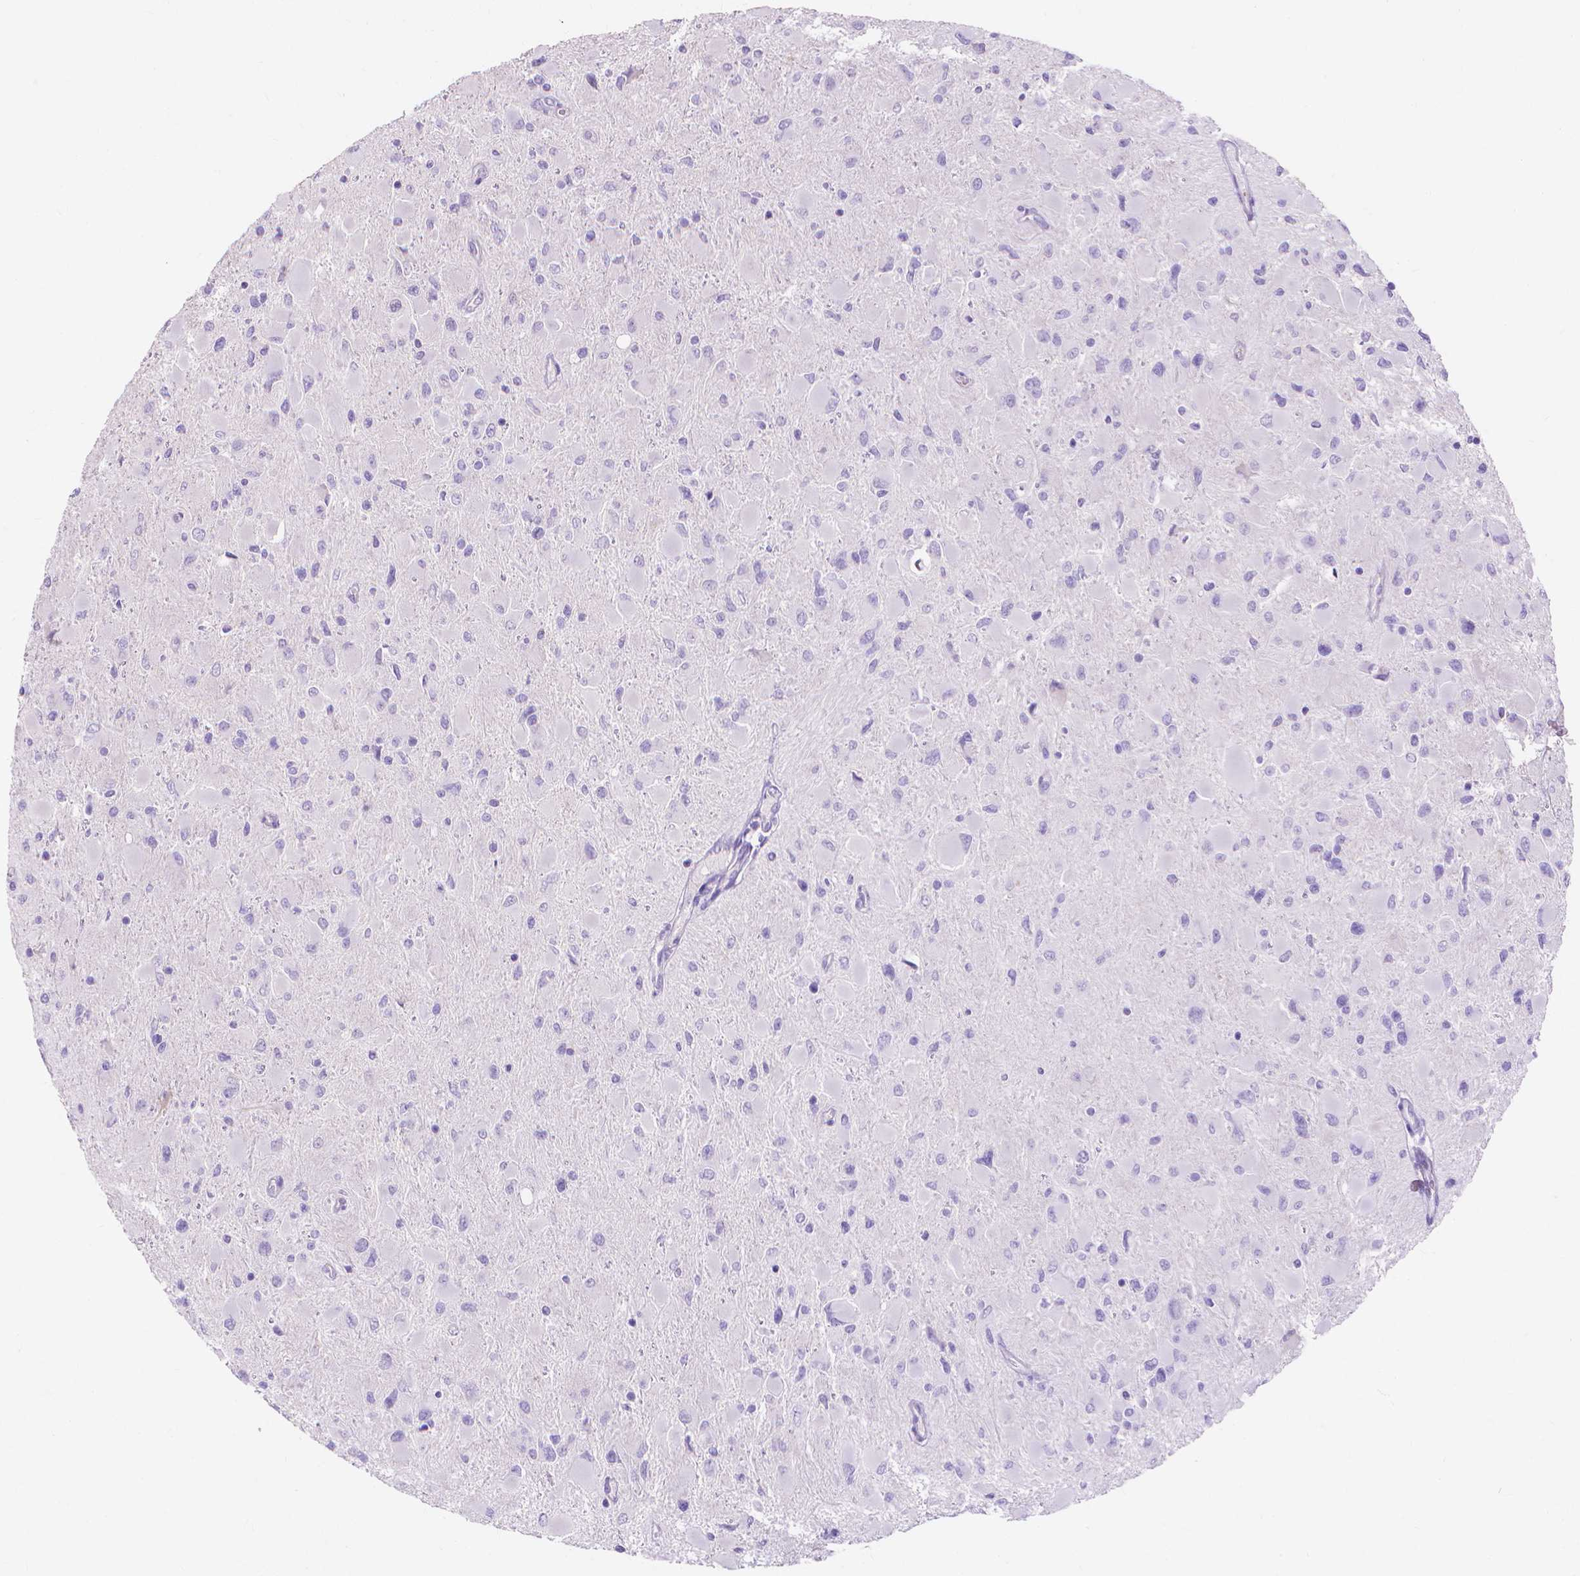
{"staining": {"intensity": "negative", "quantity": "none", "location": "none"}, "tissue": "glioma", "cell_type": "Tumor cells", "image_type": "cancer", "snomed": [{"axis": "morphology", "description": "Glioma, malignant, High grade"}, {"axis": "topography", "description": "Cerebral cortex"}], "caption": "IHC of glioma reveals no positivity in tumor cells.", "gene": "MBLAC1", "patient": {"sex": "female", "age": 36}}